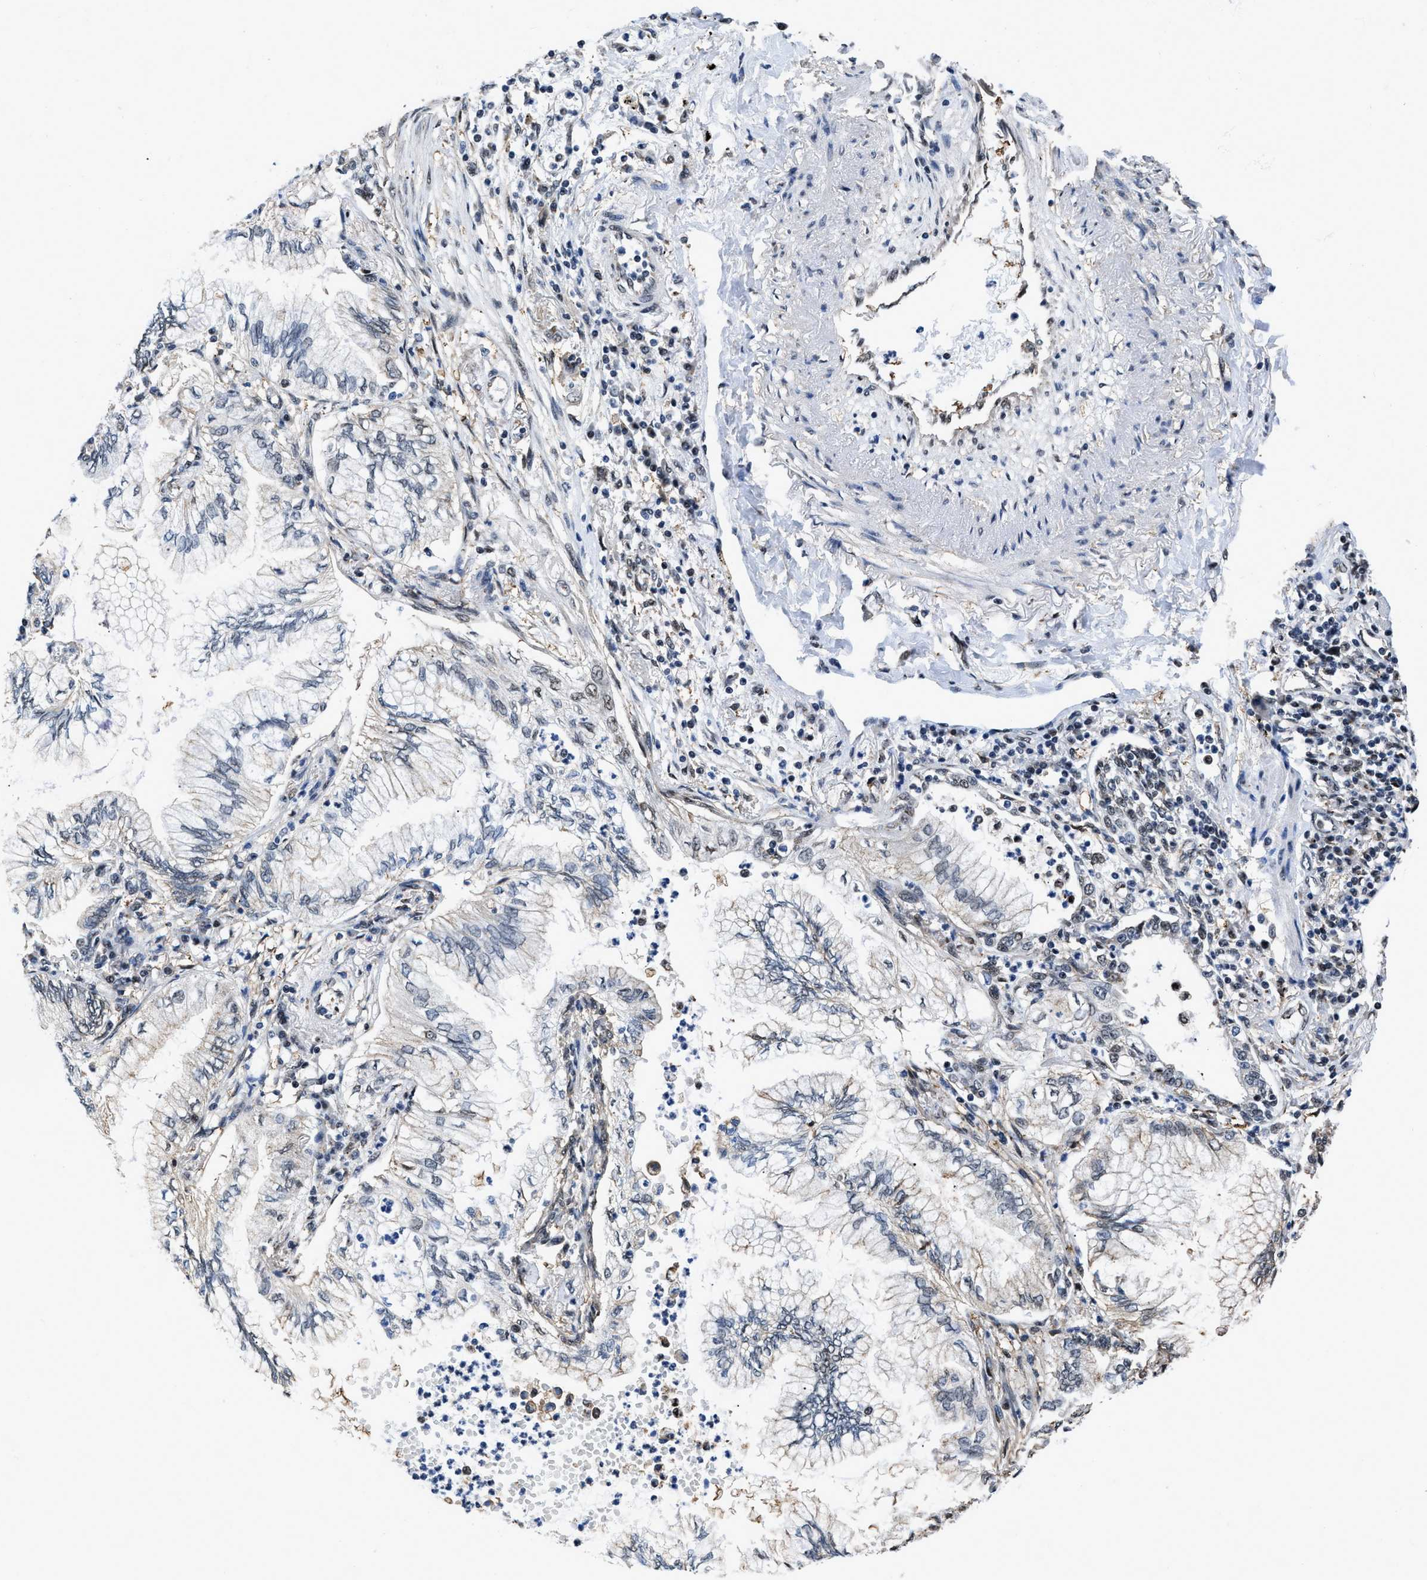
{"staining": {"intensity": "moderate", "quantity": "<25%", "location": "nuclear"}, "tissue": "lung cancer", "cell_type": "Tumor cells", "image_type": "cancer", "snomed": [{"axis": "morphology", "description": "Normal tissue, NOS"}, {"axis": "morphology", "description": "Adenocarcinoma, NOS"}, {"axis": "topography", "description": "Bronchus"}, {"axis": "topography", "description": "Lung"}], "caption": "Approximately <25% of tumor cells in lung adenocarcinoma display moderate nuclear protein expression as visualized by brown immunohistochemical staining.", "gene": "HNRNPH2", "patient": {"sex": "female", "age": 70}}